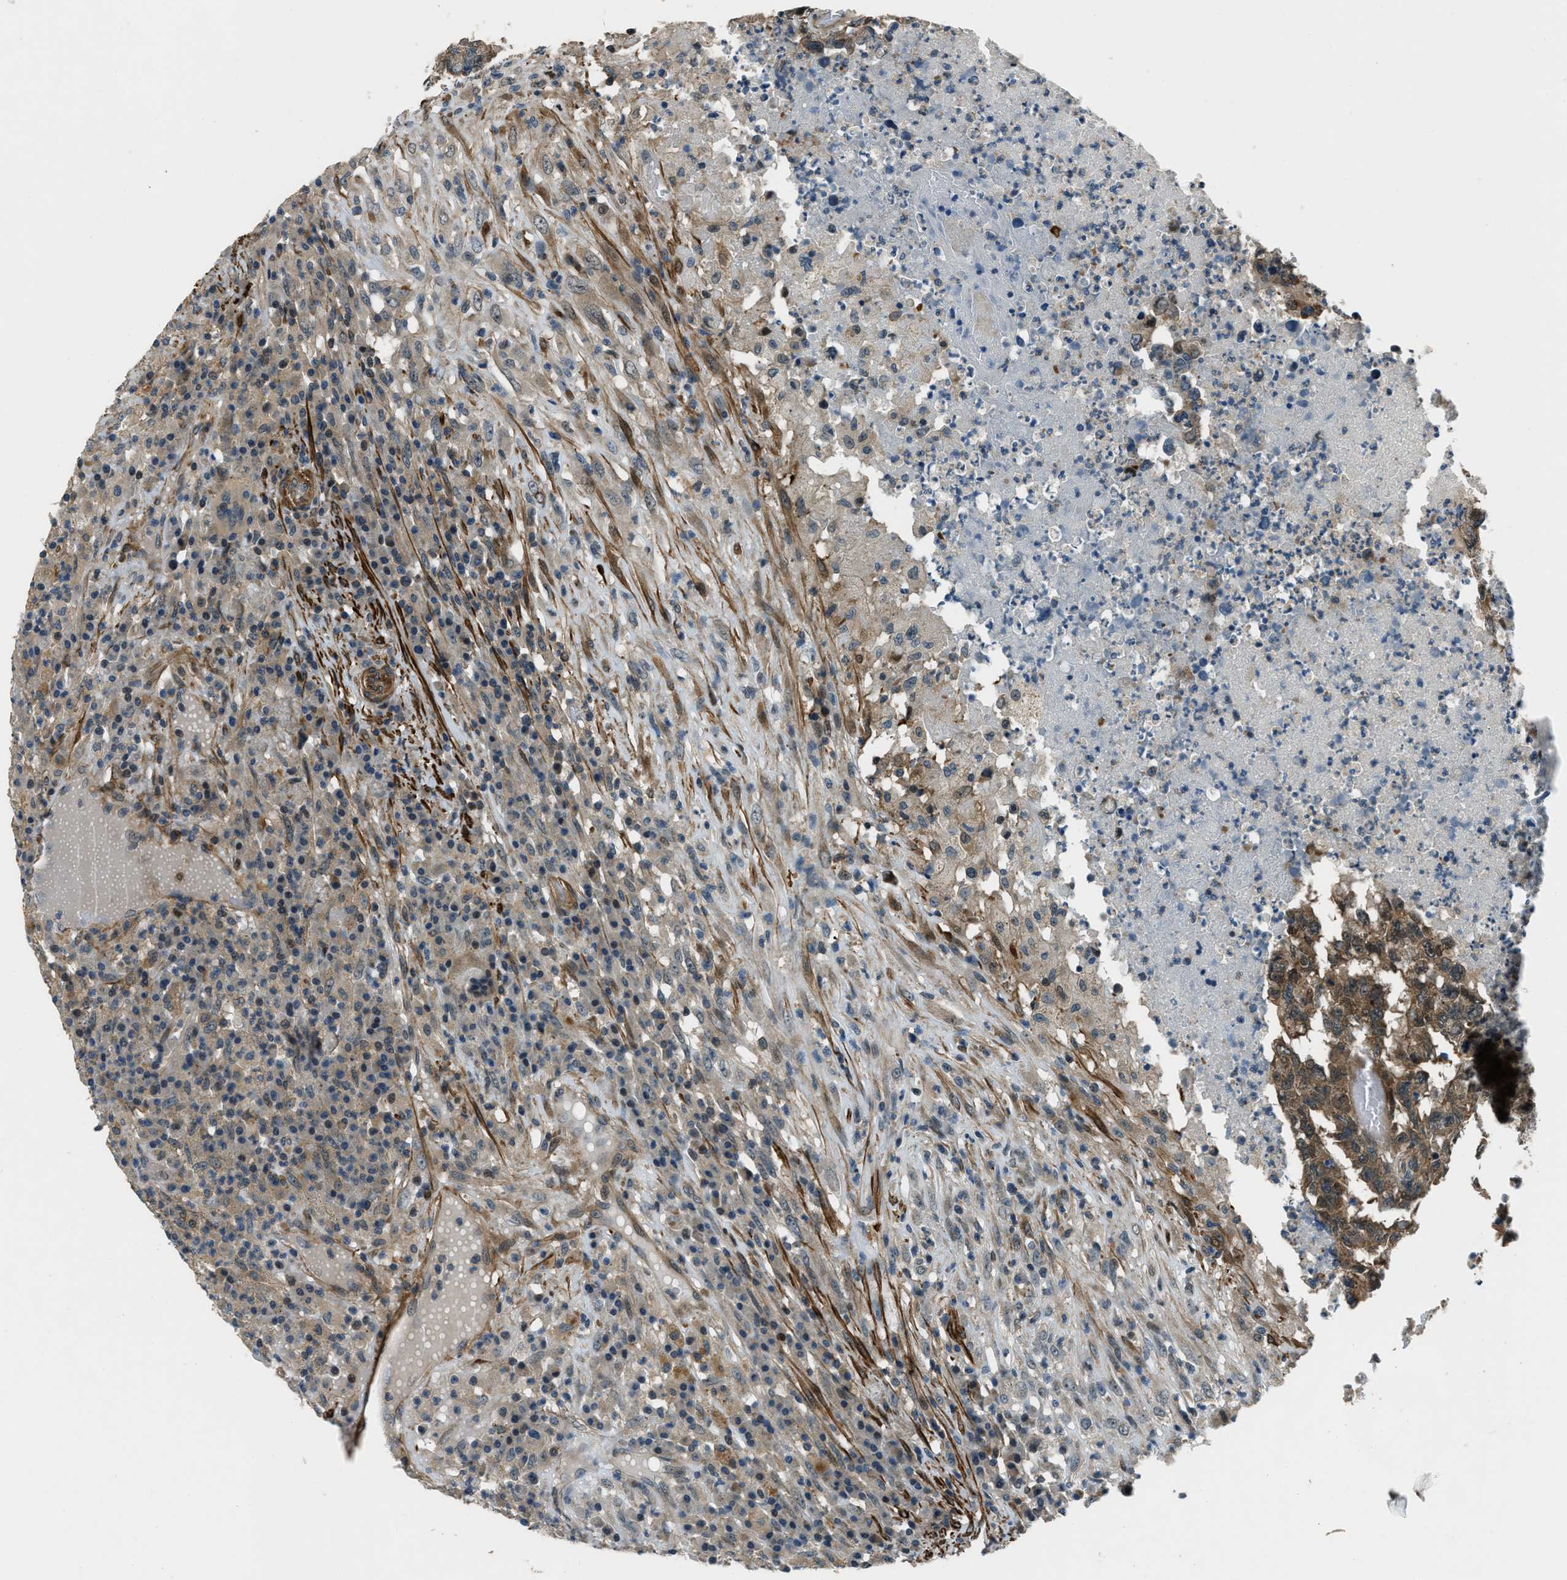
{"staining": {"intensity": "moderate", "quantity": ">75%", "location": "cytoplasmic/membranous"}, "tissue": "testis cancer", "cell_type": "Tumor cells", "image_type": "cancer", "snomed": [{"axis": "morphology", "description": "Necrosis, NOS"}, {"axis": "morphology", "description": "Carcinoma, Embryonal, NOS"}, {"axis": "topography", "description": "Testis"}], "caption": "The histopathology image exhibits a brown stain indicating the presence of a protein in the cytoplasmic/membranous of tumor cells in embryonal carcinoma (testis). Using DAB (brown) and hematoxylin (blue) stains, captured at high magnification using brightfield microscopy.", "gene": "NUDCD3", "patient": {"sex": "male", "age": 19}}